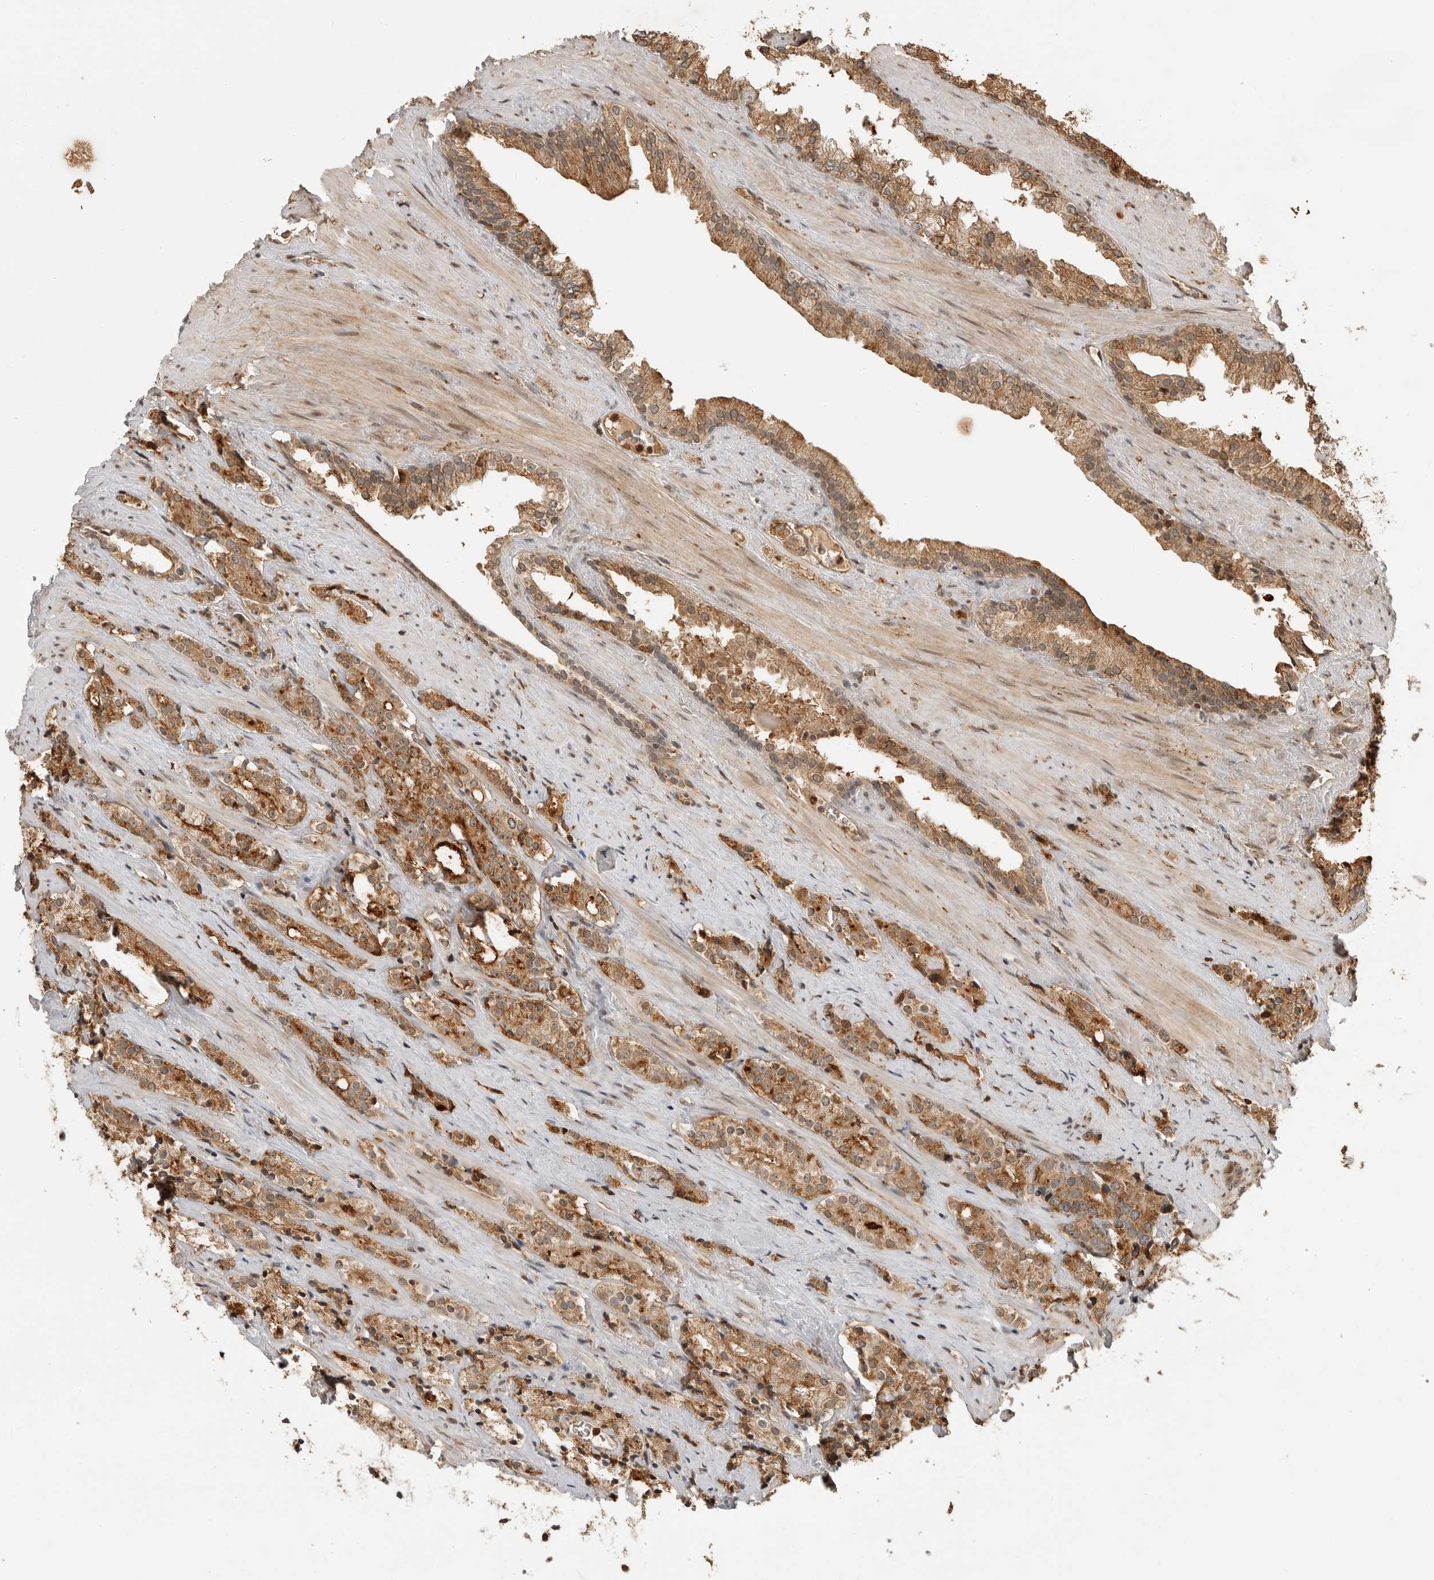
{"staining": {"intensity": "strong", "quantity": "25%-75%", "location": "cytoplasmic/membranous"}, "tissue": "prostate cancer", "cell_type": "Tumor cells", "image_type": "cancer", "snomed": [{"axis": "morphology", "description": "Adenocarcinoma, High grade"}, {"axis": "topography", "description": "Prostate"}], "caption": "A high amount of strong cytoplasmic/membranous expression is present in approximately 25%-75% of tumor cells in high-grade adenocarcinoma (prostate) tissue.", "gene": "BMP2K", "patient": {"sex": "male", "age": 71}}